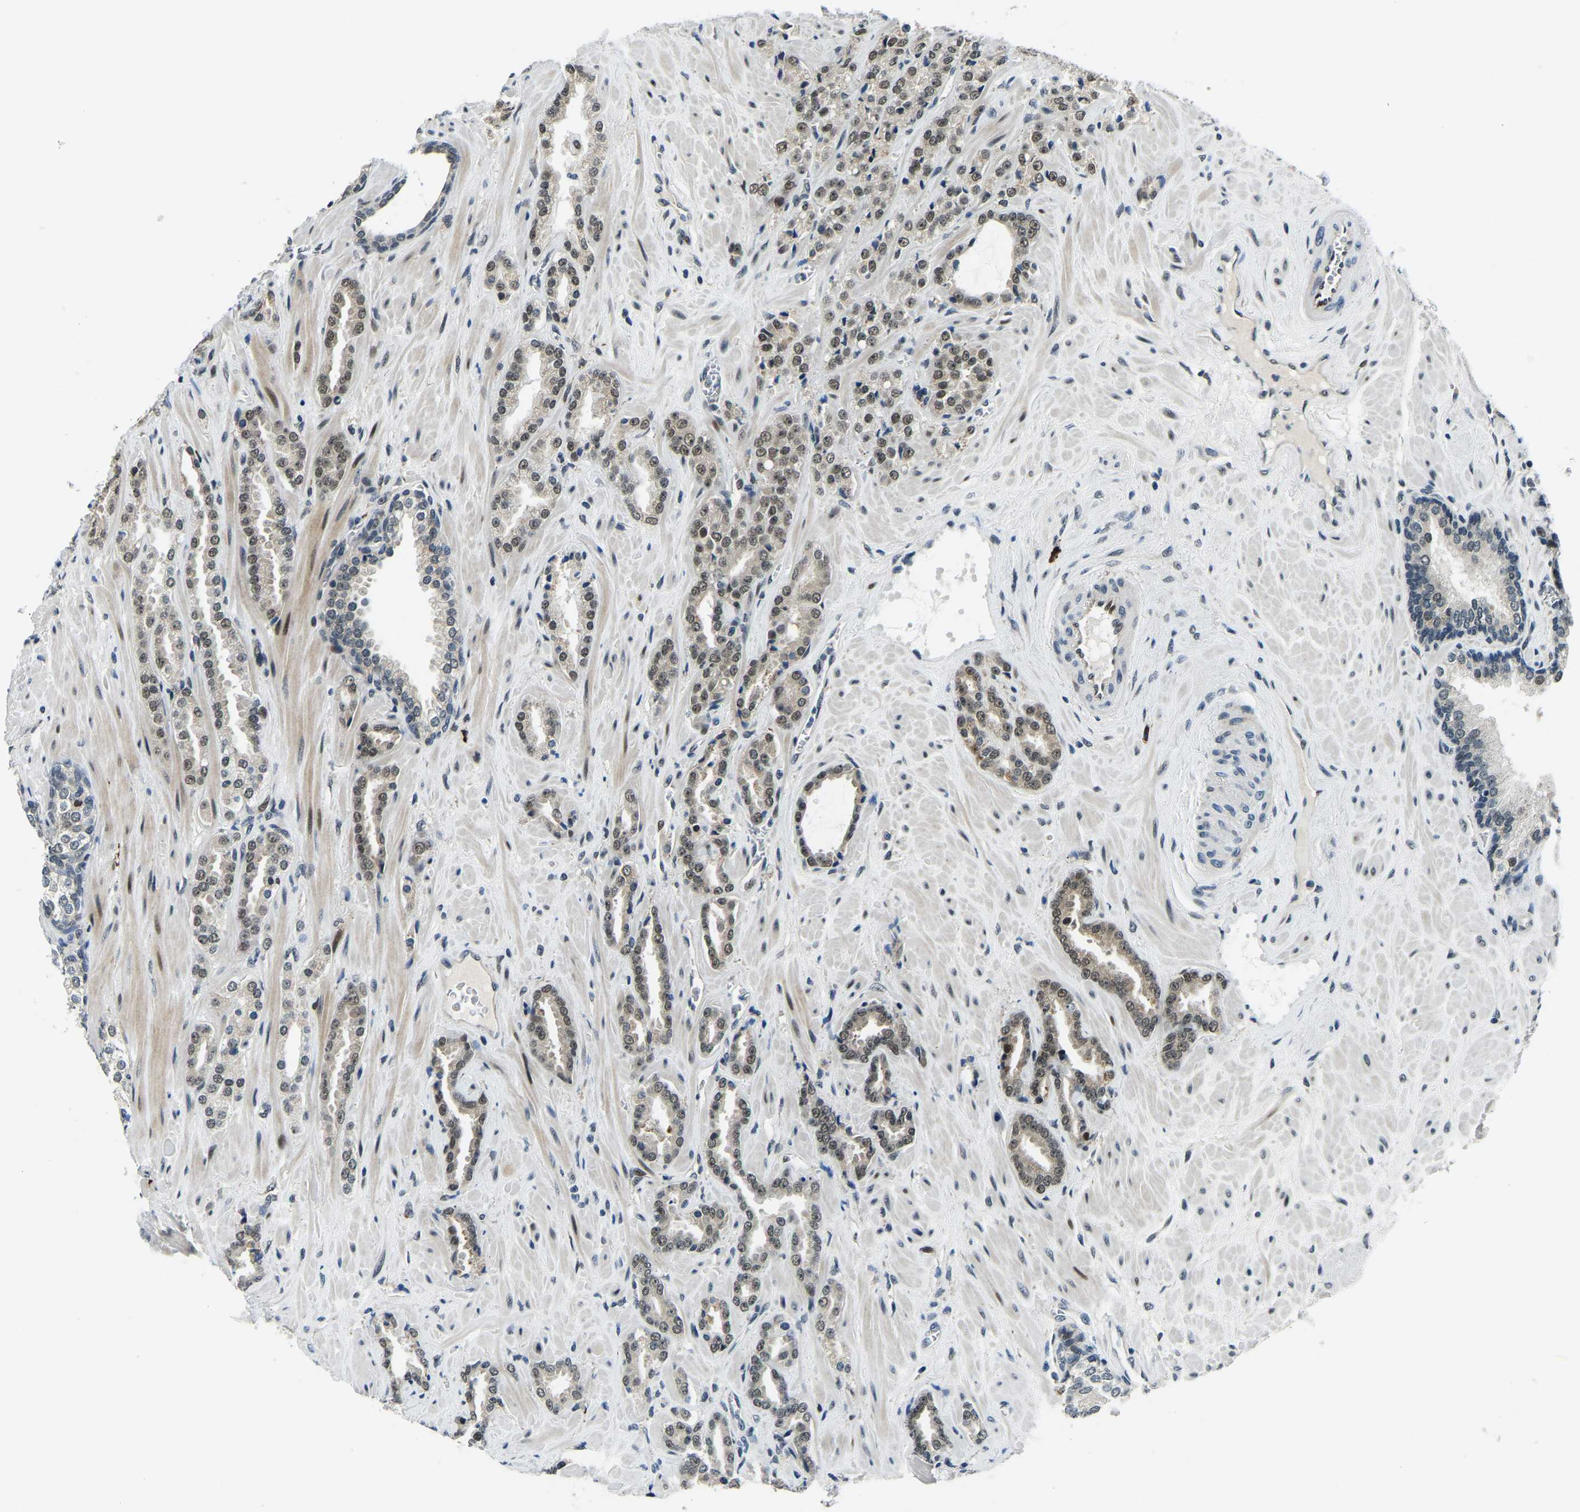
{"staining": {"intensity": "moderate", "quantity": ">75%", "location": "nuclear"}, "tissue": "prostate cancer", "cell_type": "Tumor cells", "image_type": "cancer", "snomed": [{"axis": "morphology", "description": "Adenocarcinoma, High grade"}, {"axis": "topography", "description": "Prostate"}], "caption": "Prostate high-grade adenocarcinoma stained with DAB (3,3'-diaminobenzidine) immunohistochemistry (IHC) reveals medium levels of moderate nuclear staining in about >75% of tumor cells. (DAB (3,3'-diaminobenzidine) IHC with brightfield microscopy, high magnification).", "gene": "ING2", "patient": {"sex": "male", "age": 64}}